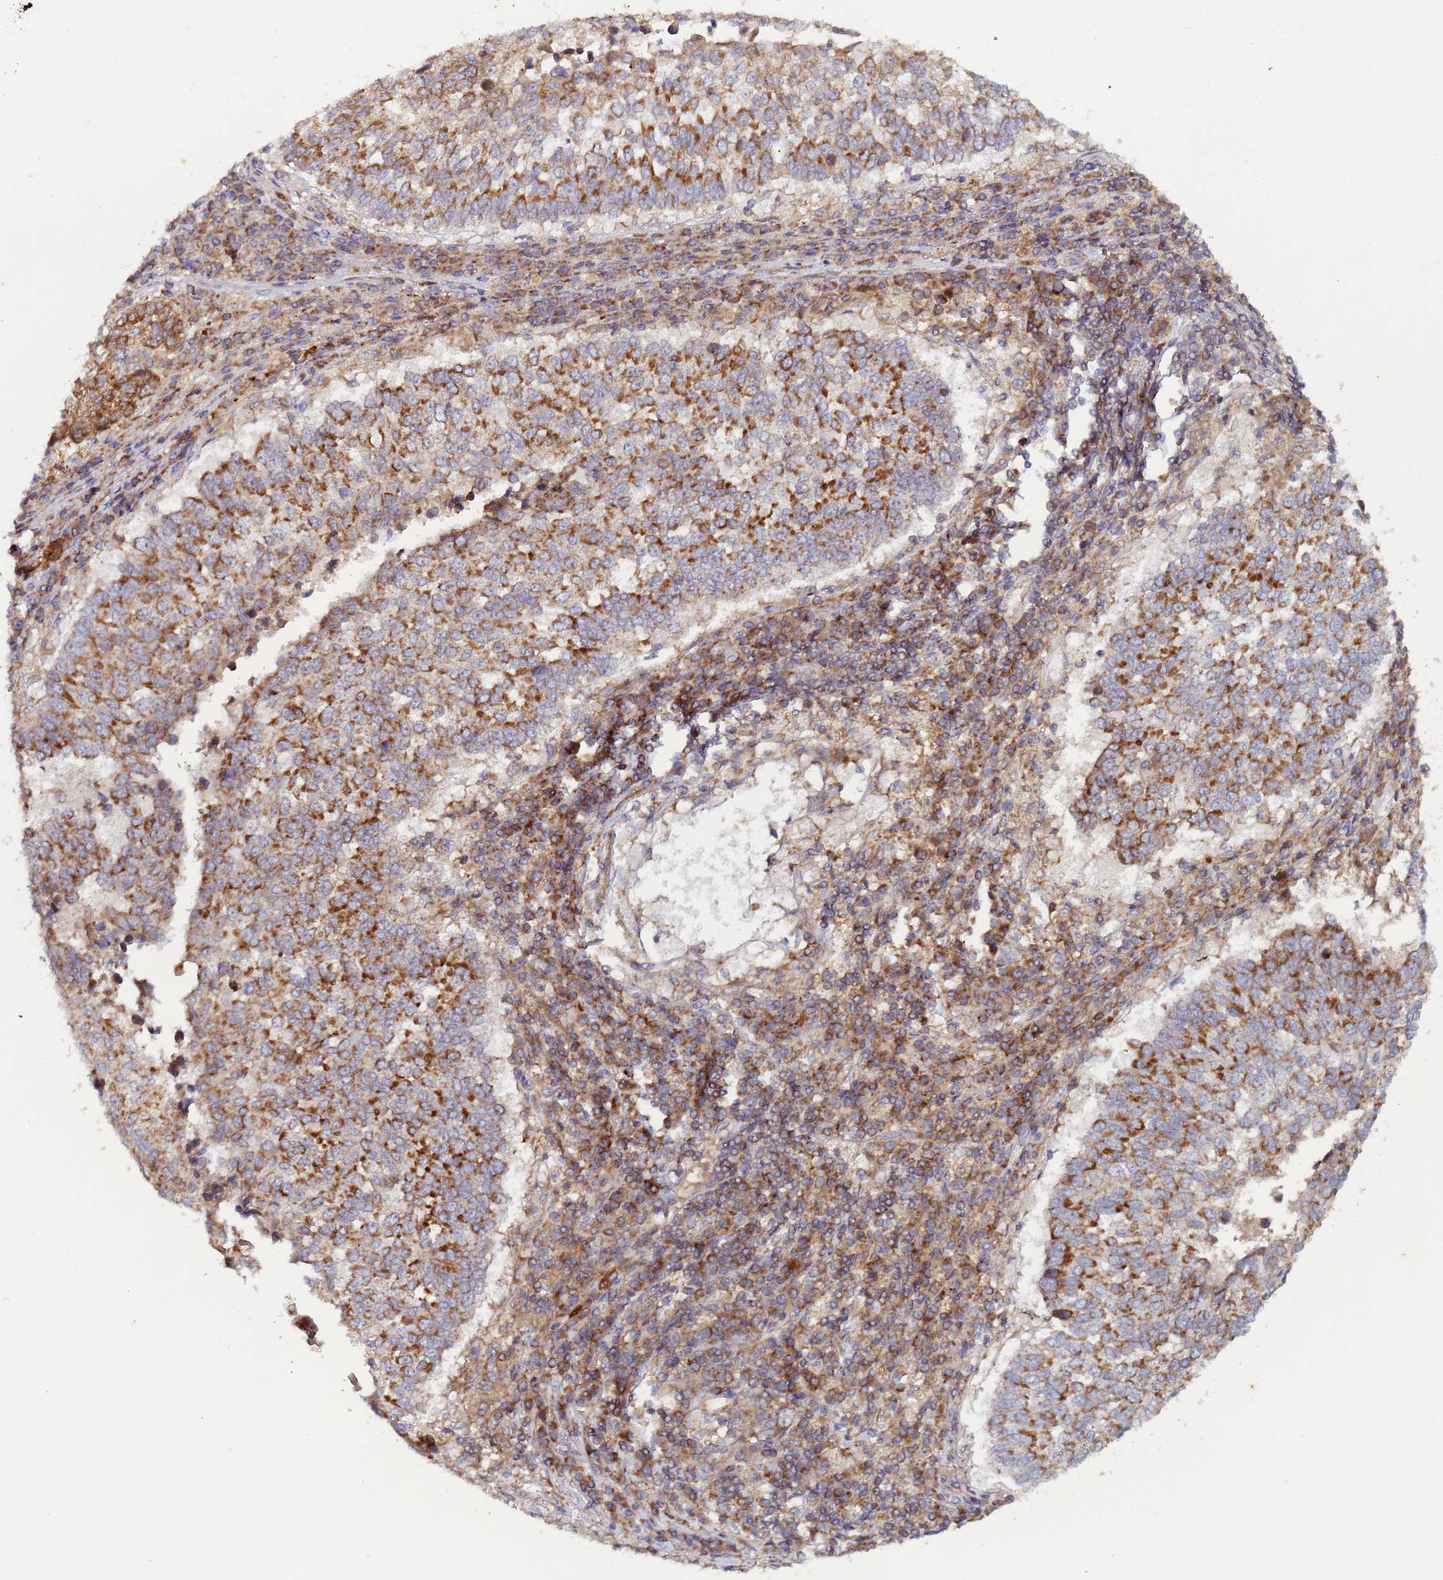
{"staining": {"intensity": "moderate", "quantity": ">75%", "location": "cytoplasmic/membranous"}, "tissue": "lung cancer", "cell_type": "Tumor cells", "image_type": "cancer", "snomed": [{"axis": "morphology", "description": "Squamous cell carcinoma, NOS"}, {"axis": "topography", "description": "Lung"}], "caption": "High-magnification brightfield microscopy of lung cancer stained with DAB (3,3'-diaminobenzidine) (brown) and counterstained with hematoxylin (blue). tumor cells exhibit moderate cytoplasmic/membranous staining is seen in approximately>75% of cells. (DAB = brown stain, brightfield microscopy at high magnification).", "gene": "CCDC127", "patient": {"sex": "male", "age": 73}}